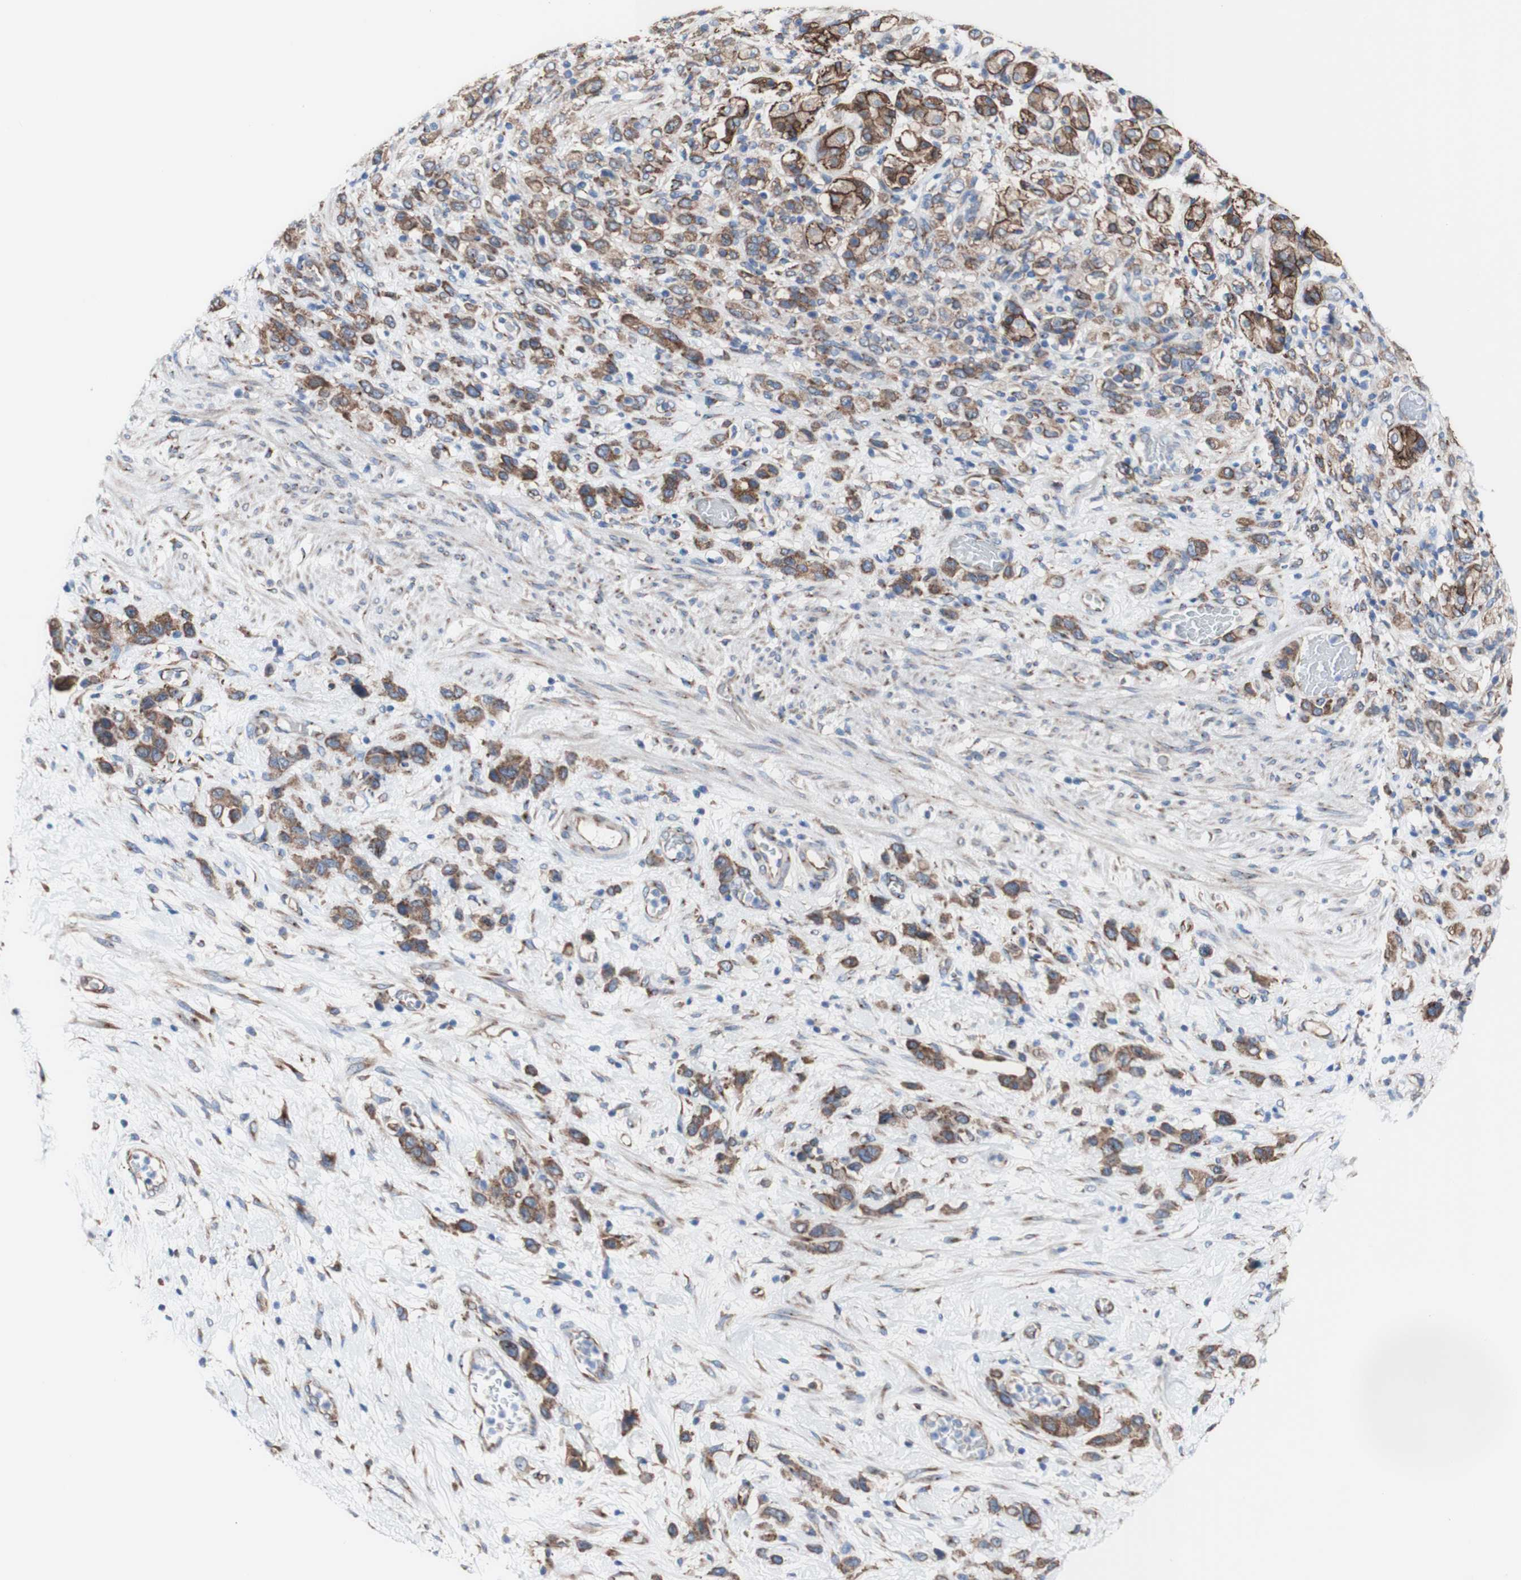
{"staining": {"intensity": "moderate", "quantity": ">75%", "location": "cytoplasmic/membranous"}, "tissue": "stomach cancer", "cell_type": "Tumor cells", "image_type": "cancer", "snomed": [{"axis": "morphology", "description": "Adenocarcinoma, NOS"}, {"axis": "morphology", "description": "Adenocarcinoma, High grade"}, {"axis": "topography", "description": "Stomach, upper"}, {"axis": "topography", "description": "Stomach, lower"}], "caption": "Moderate cytoplasmic/membranous staining is appreciated in approximately >75% of tumor cells in stomach adenocarcinoma.", "gene": "LRIG3", "patient": {"sex": "female", "age": 65}}